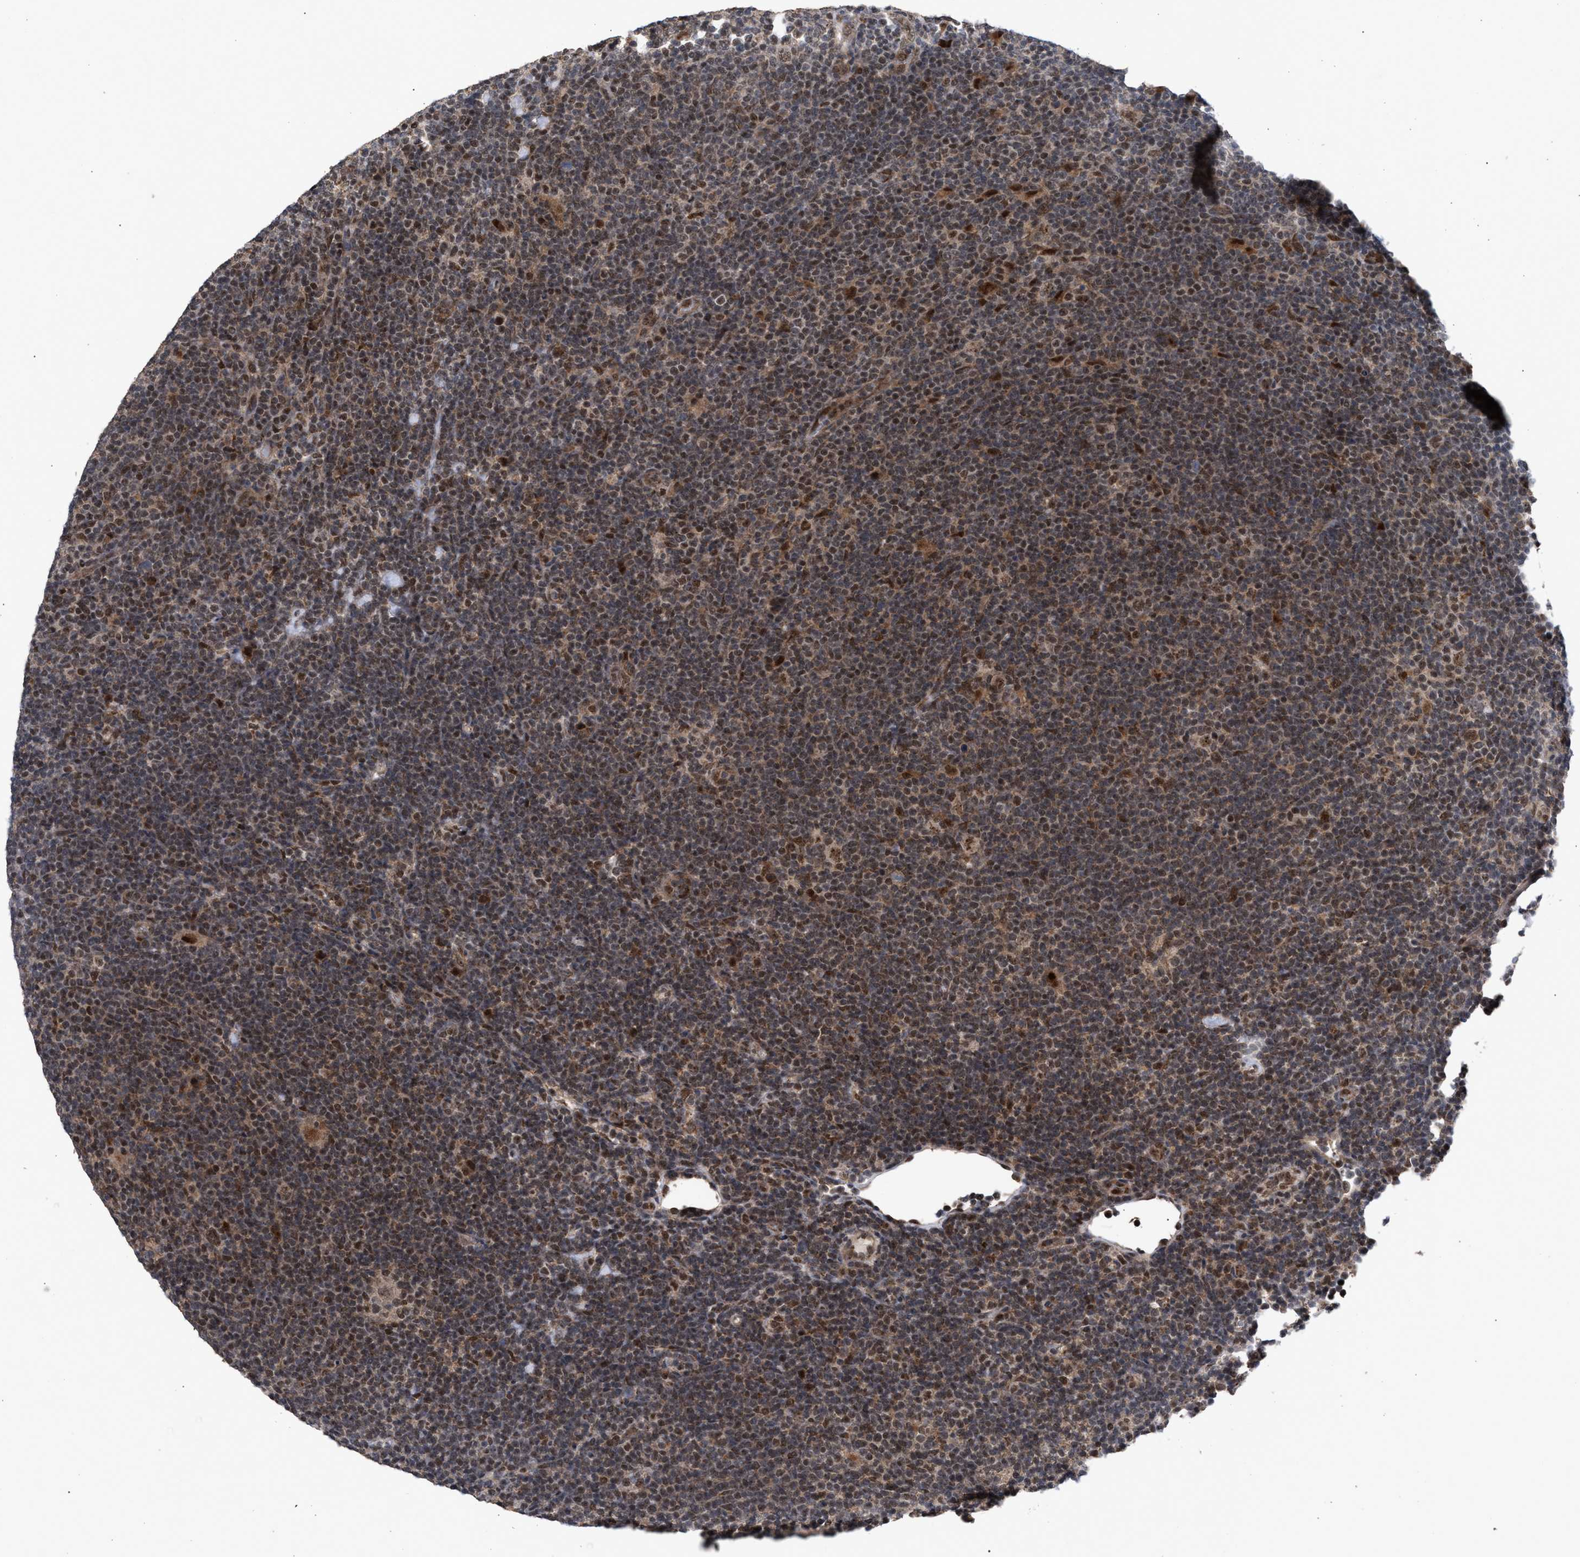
{"staining": {"intensity": "moderate", "quantity": ">75%", "location": "nuclear"}, "tissue": "lymphoma", "cell_type": "Tumor cells", "image_type": "cancer", "snomed": [{"axis": "morphology", "description": "Hodgkin's disease, NOS"}, {"axis": "topography", "description": "Lymph node"}], "caption": "IHC of Hodgkin's disease shows medium levels of moderate nuclear staining in about >75% of tumor cells.", "gene": "MKNK2", "patient": {"sex": "female", "age": 57}}